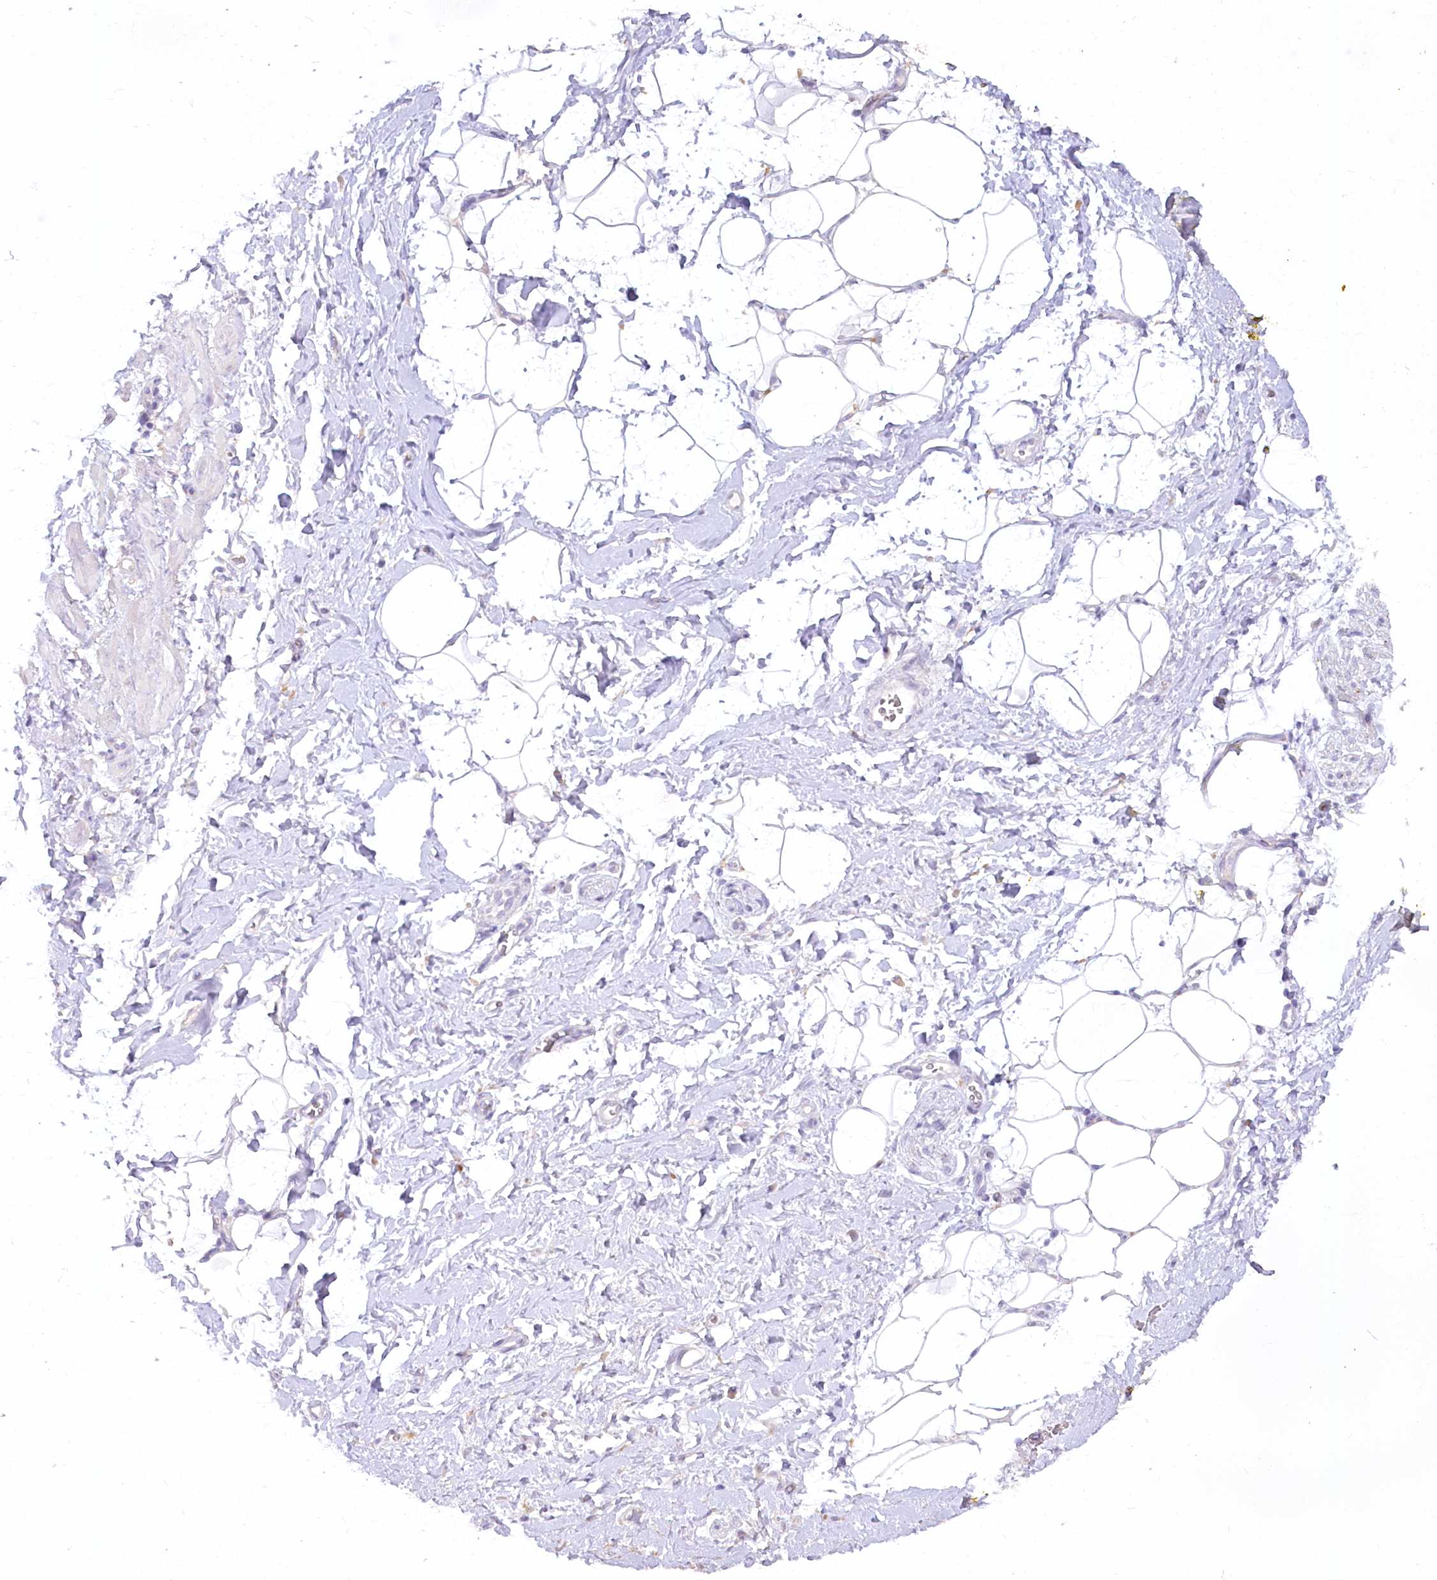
{"staining": {"intensity": "negative", "quantity": "none", "location": "none"}, "tissue": "adipose tissue", "cell_type": "Adipocytes", "image_type": "normal", "snomed": [{"axis": "morphology", "description": "Normal tissue, NOS"}, {"axis": "morphology", "description": "Adenocarcinoma, NOS"}, {"axis": "topography", "description": "Pancreas"}, {"axis": "topography", "description": "Peripheral nerve tissue"}], "caption": "Immunohistochemistry (IHC) image of unremarkable adipose tissue stained for a protein (brown), which shows no positivity in adipocytes.", "gene": "EFHC2", "patient": {"sex": "male", "age": 59}}